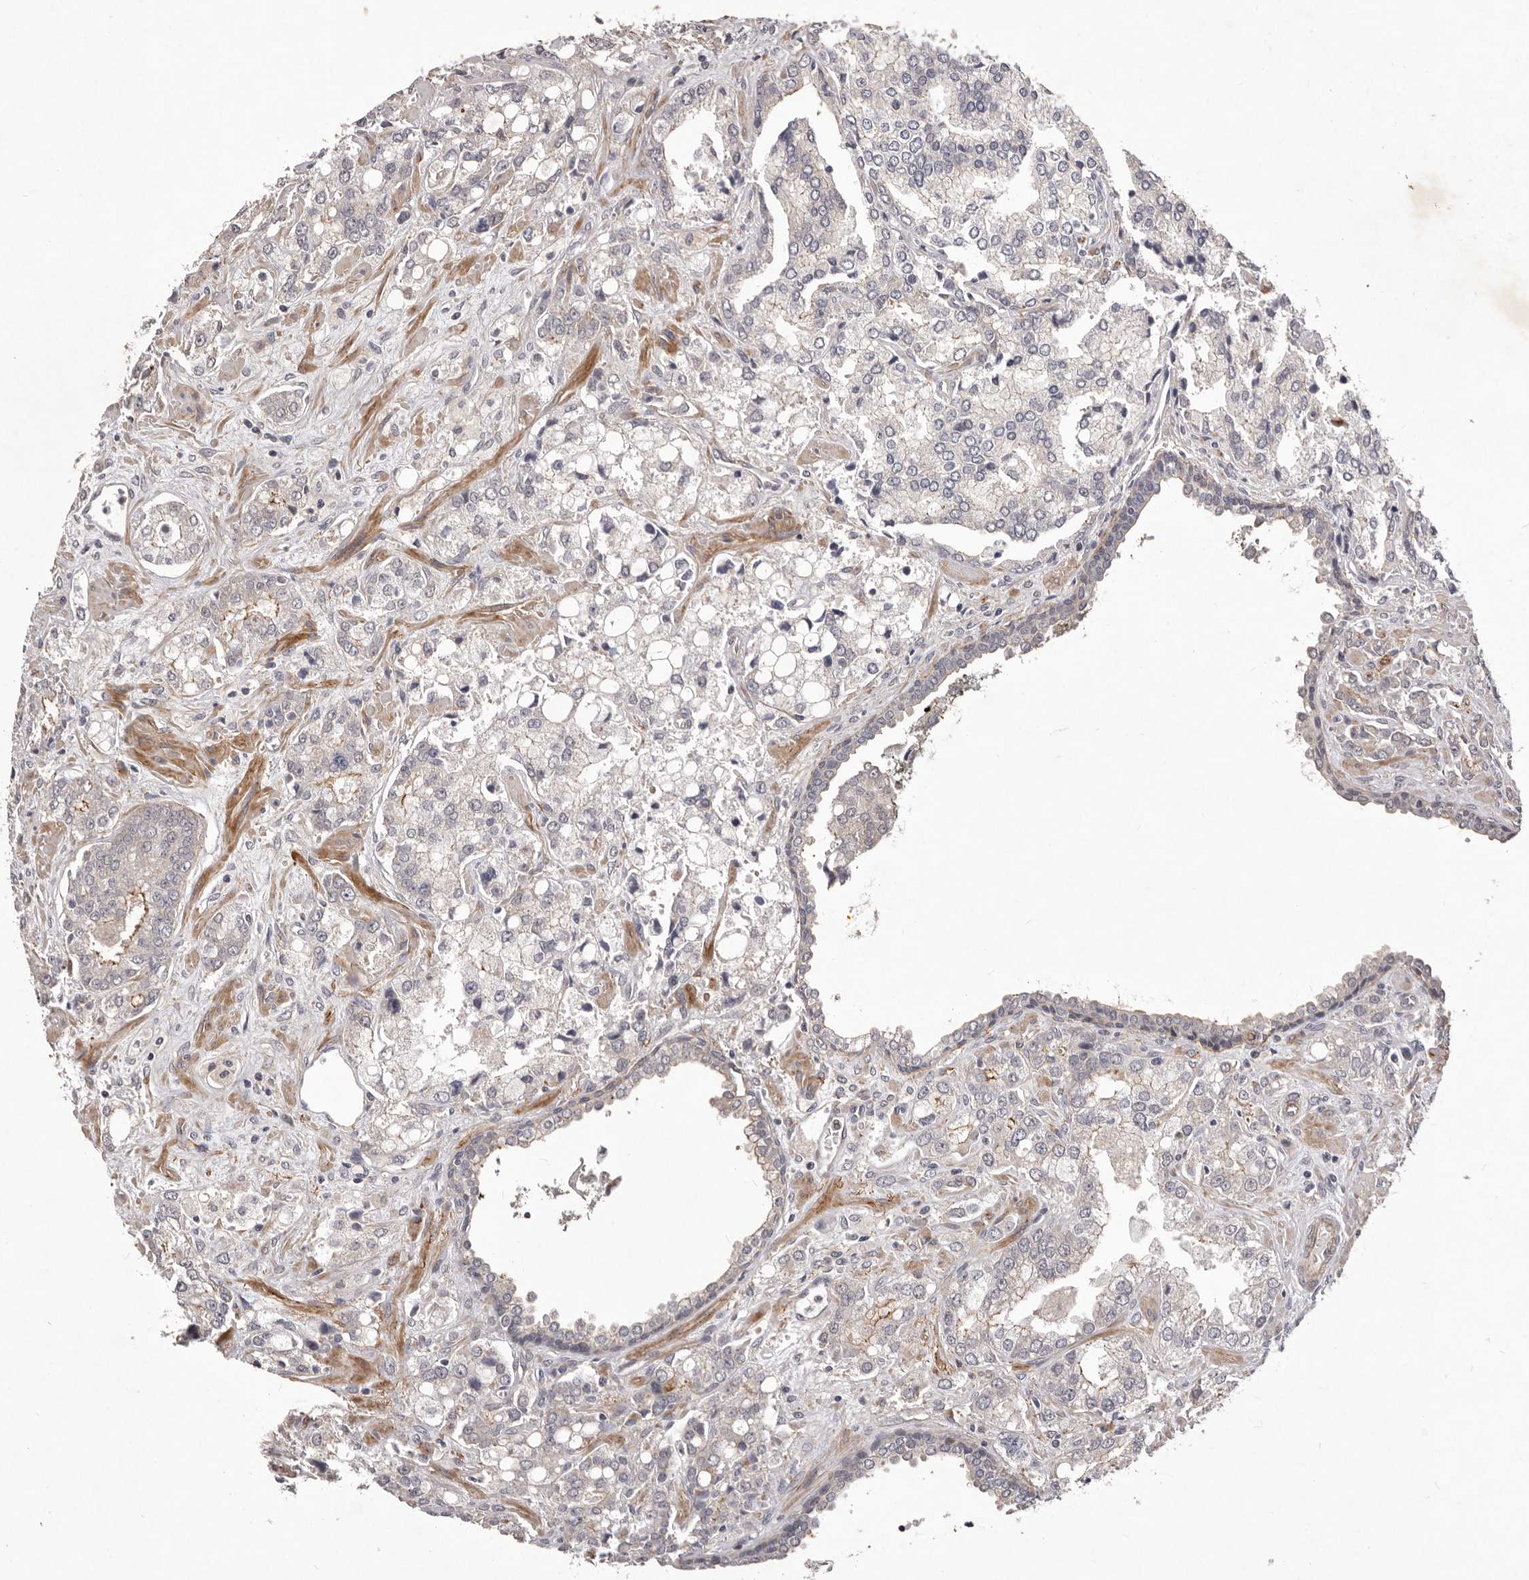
{"staining": {"intensity": "negative", "quantity": "none", "location": "none"}, "tissue": "prostate cancer", "cell_type": "Tumor cells", "image_type": "cancer", "snomed": [{"axis": "morphology", "description": "Adenocarcinoma, High grade"}, {"axis": "topography", "description": "Prostate"}], "caption": "DAB immunohistochemical staining of prostate cancer displays no significant expression in tumor cells.", "gene": "HBS1L", "patient": {"sex": "male", "age": 67}}